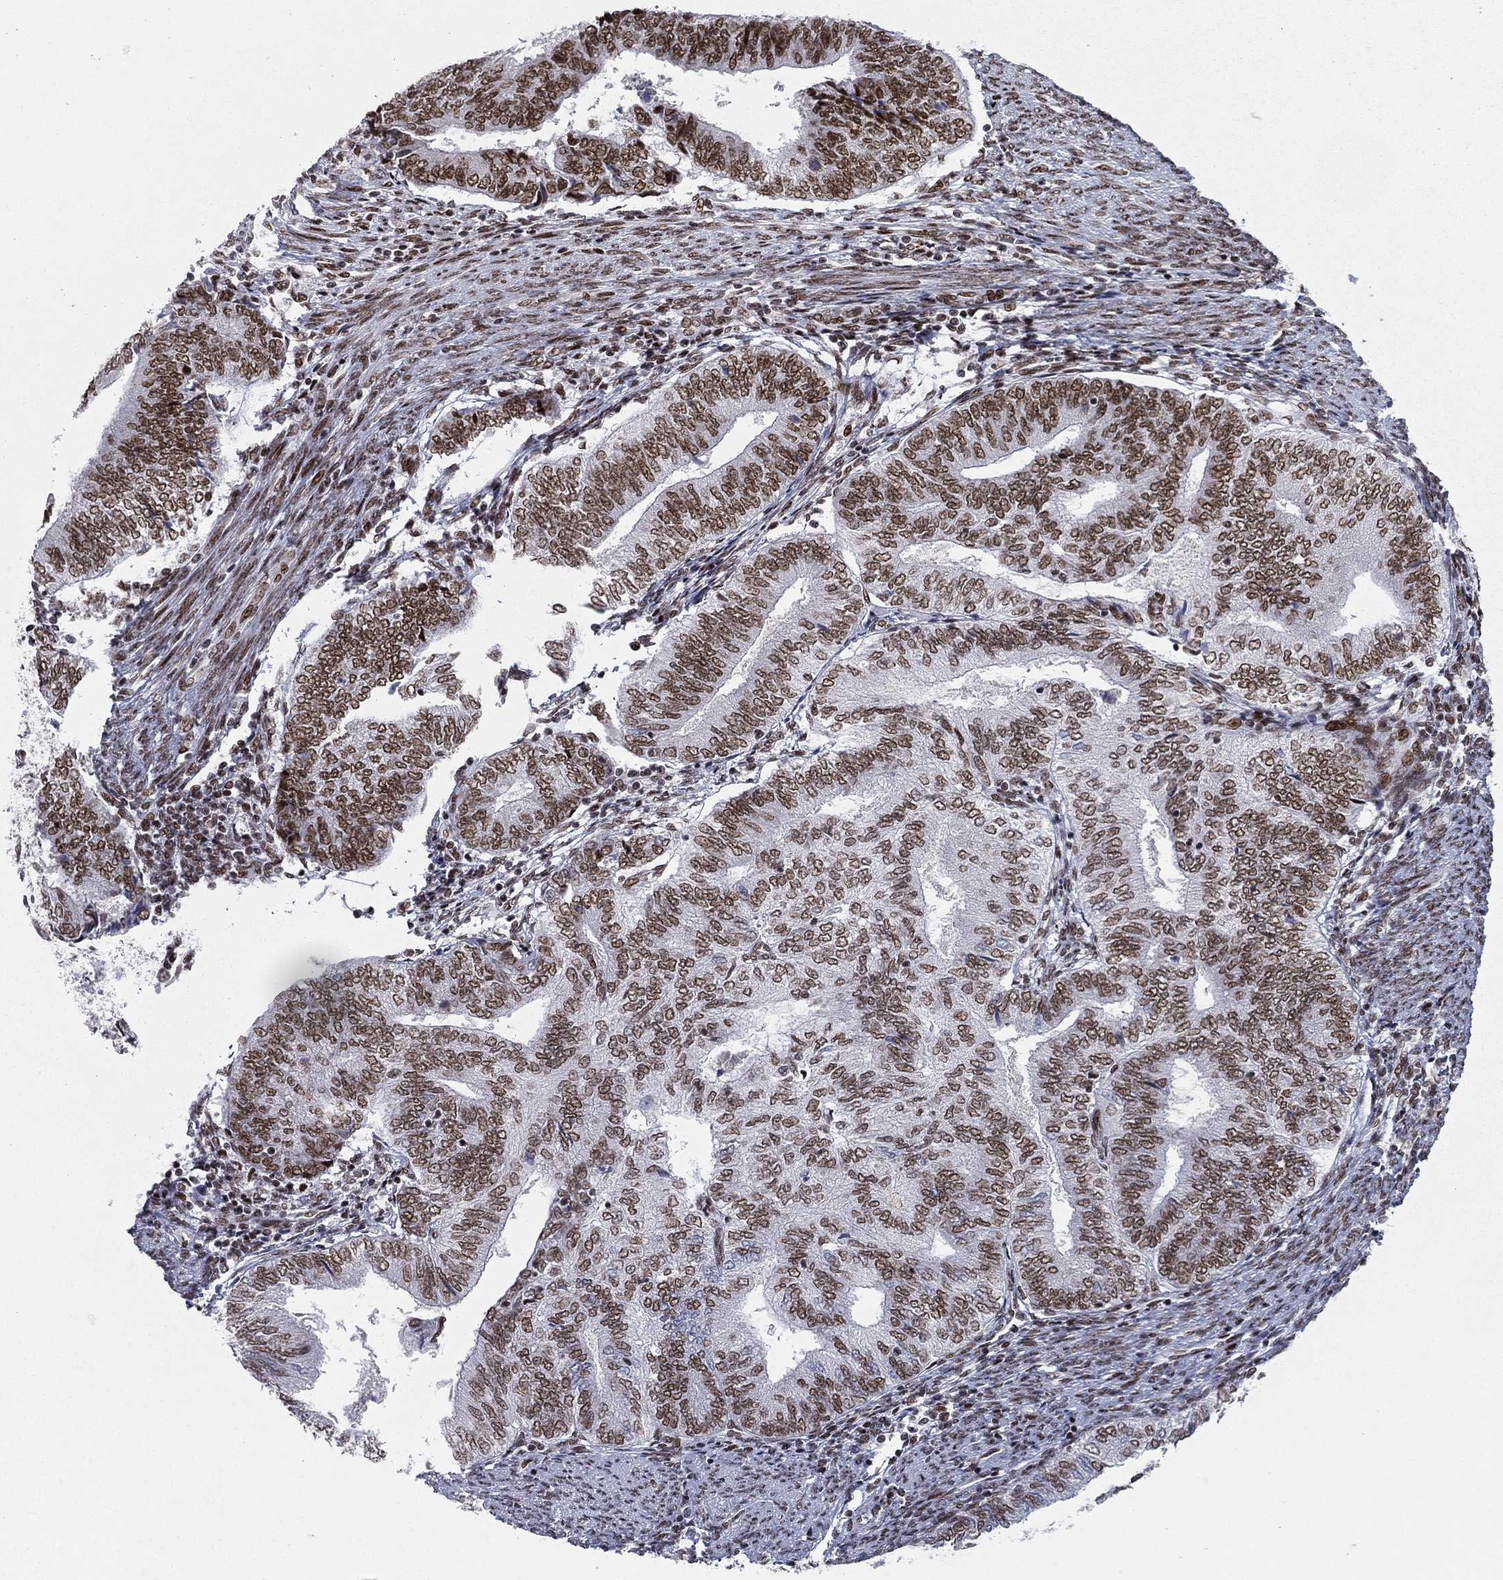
{"staining": {"intensity": "moderate", "quantity": "25%-75%", "location": "nuclear"}, "tissue": "endometrial cancer", "cell_type": "Tumor cells", "image_type": "cancer", "snomed": [{"axis": "morphology", "description": "Adenocarcinoma, NOS"}, {"axis": "topography", "description": "Endometrium"}], "caption": "Immunohistochemical staining of human endometrial cancer demonstrates moderate nuclear protein positivity in approximately 25%-75% of tumor cells. (DAB = brown stain, brightfield microscopy at high magnification).", "gene": "RTF1", "patient": {"sex": "female", "age": 65}}